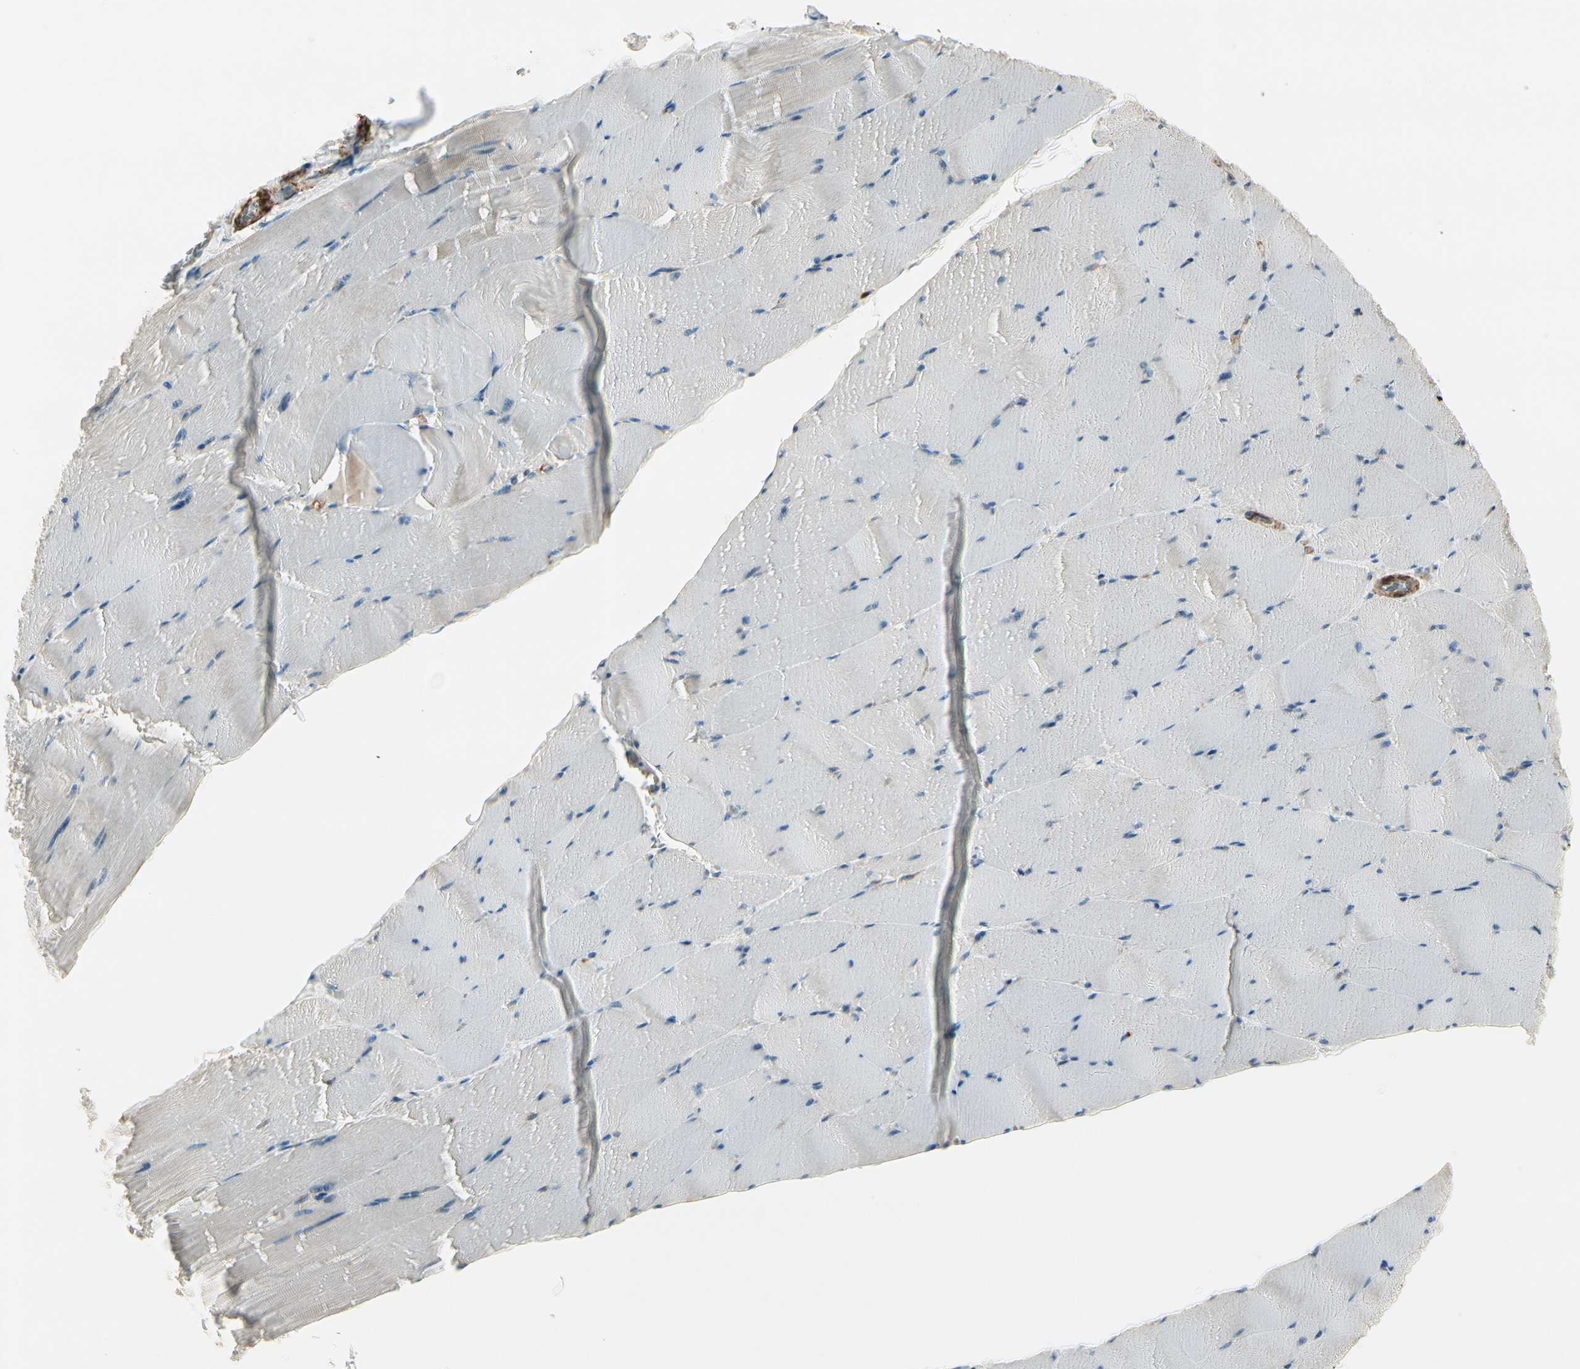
{"staining": {"intensity": "weak", "quantity": "<25%", "location": "cytoplasmic/membranous"}, "tissue": "skeletal muscle", "cell_type": "Myocytes", "image_type": "normal", "snomed": [{"axis": "morphology", "description": "Normal tissue, NOS"}, {"axis": "topography", "description": "Skeletal muscle"}], "caption": "Immunohistochemistry (IHC) photomicrograph of normal human skeletal muscle stained for a protein (brown), which shows no staining in myocytes. (Brightfield microscopy of DAB (3,3'-diaminobenzidine) IHC at high magnification).", "gene": "MCAM", "patient": {"sex": "male", "age": 62}}